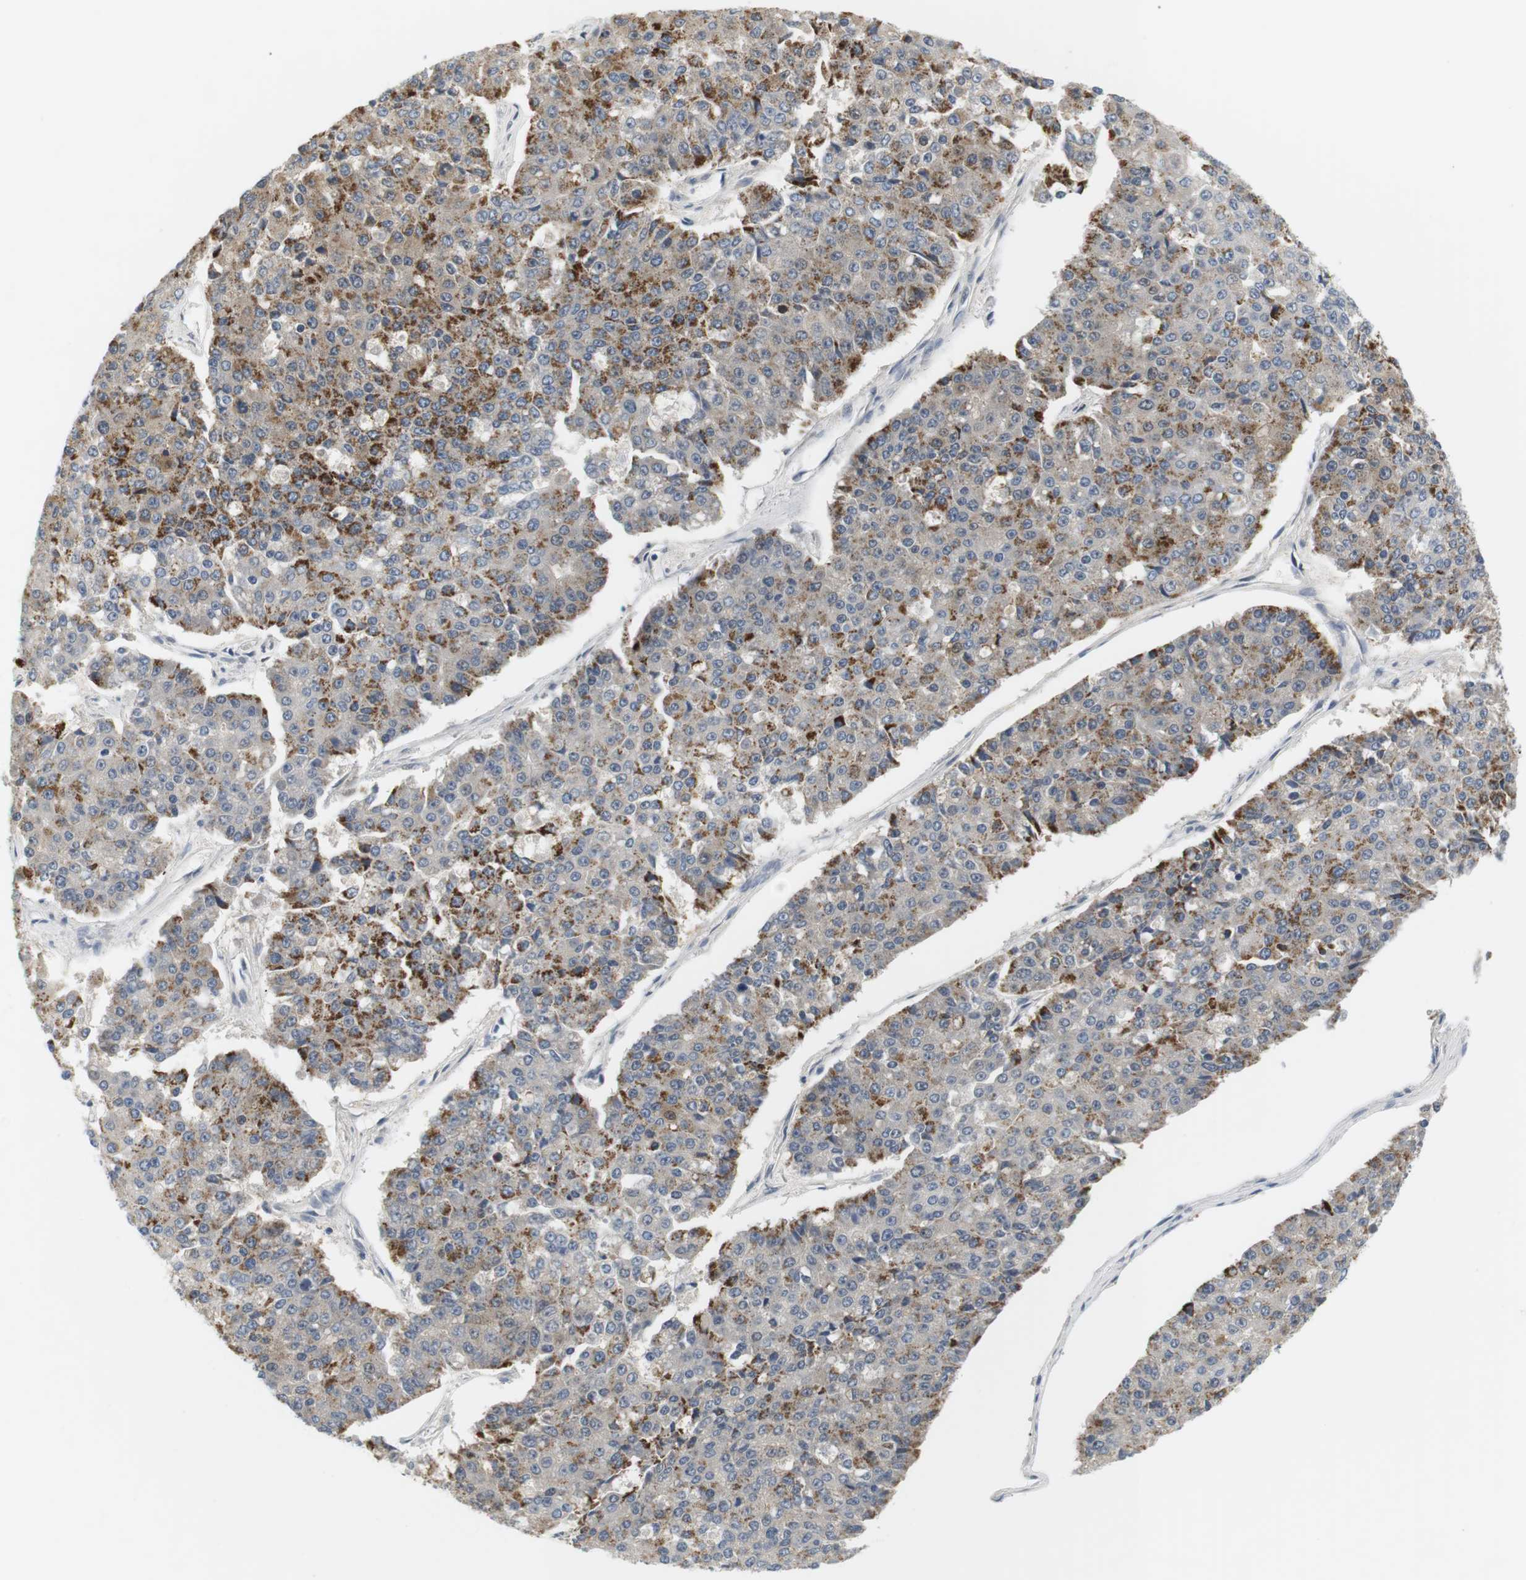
{"staining": {"intensity": "moderate", "quantity": "25%-75%", "location": "cytoplasmic/membranous"}, "tissue": "pancreatic cancer", "cell_type": "Tumor cells", "image_type": "cancer", "snomed": [{"axis": "morphology", "description": "Adenocarcinoma, NOS"}, {"axis": "topography", "description": "Pancreas"}], "caption": "DAB (3,3'-diaminobenzidine) immunohistochemical staining of pancreatic cancer exhibits moderate cytoplasmic/membranous protein positivity in approximately 25%-75% of tumor cells.", "gene": "EVA1C", "patient": {"sex": "male", "age": 50}}